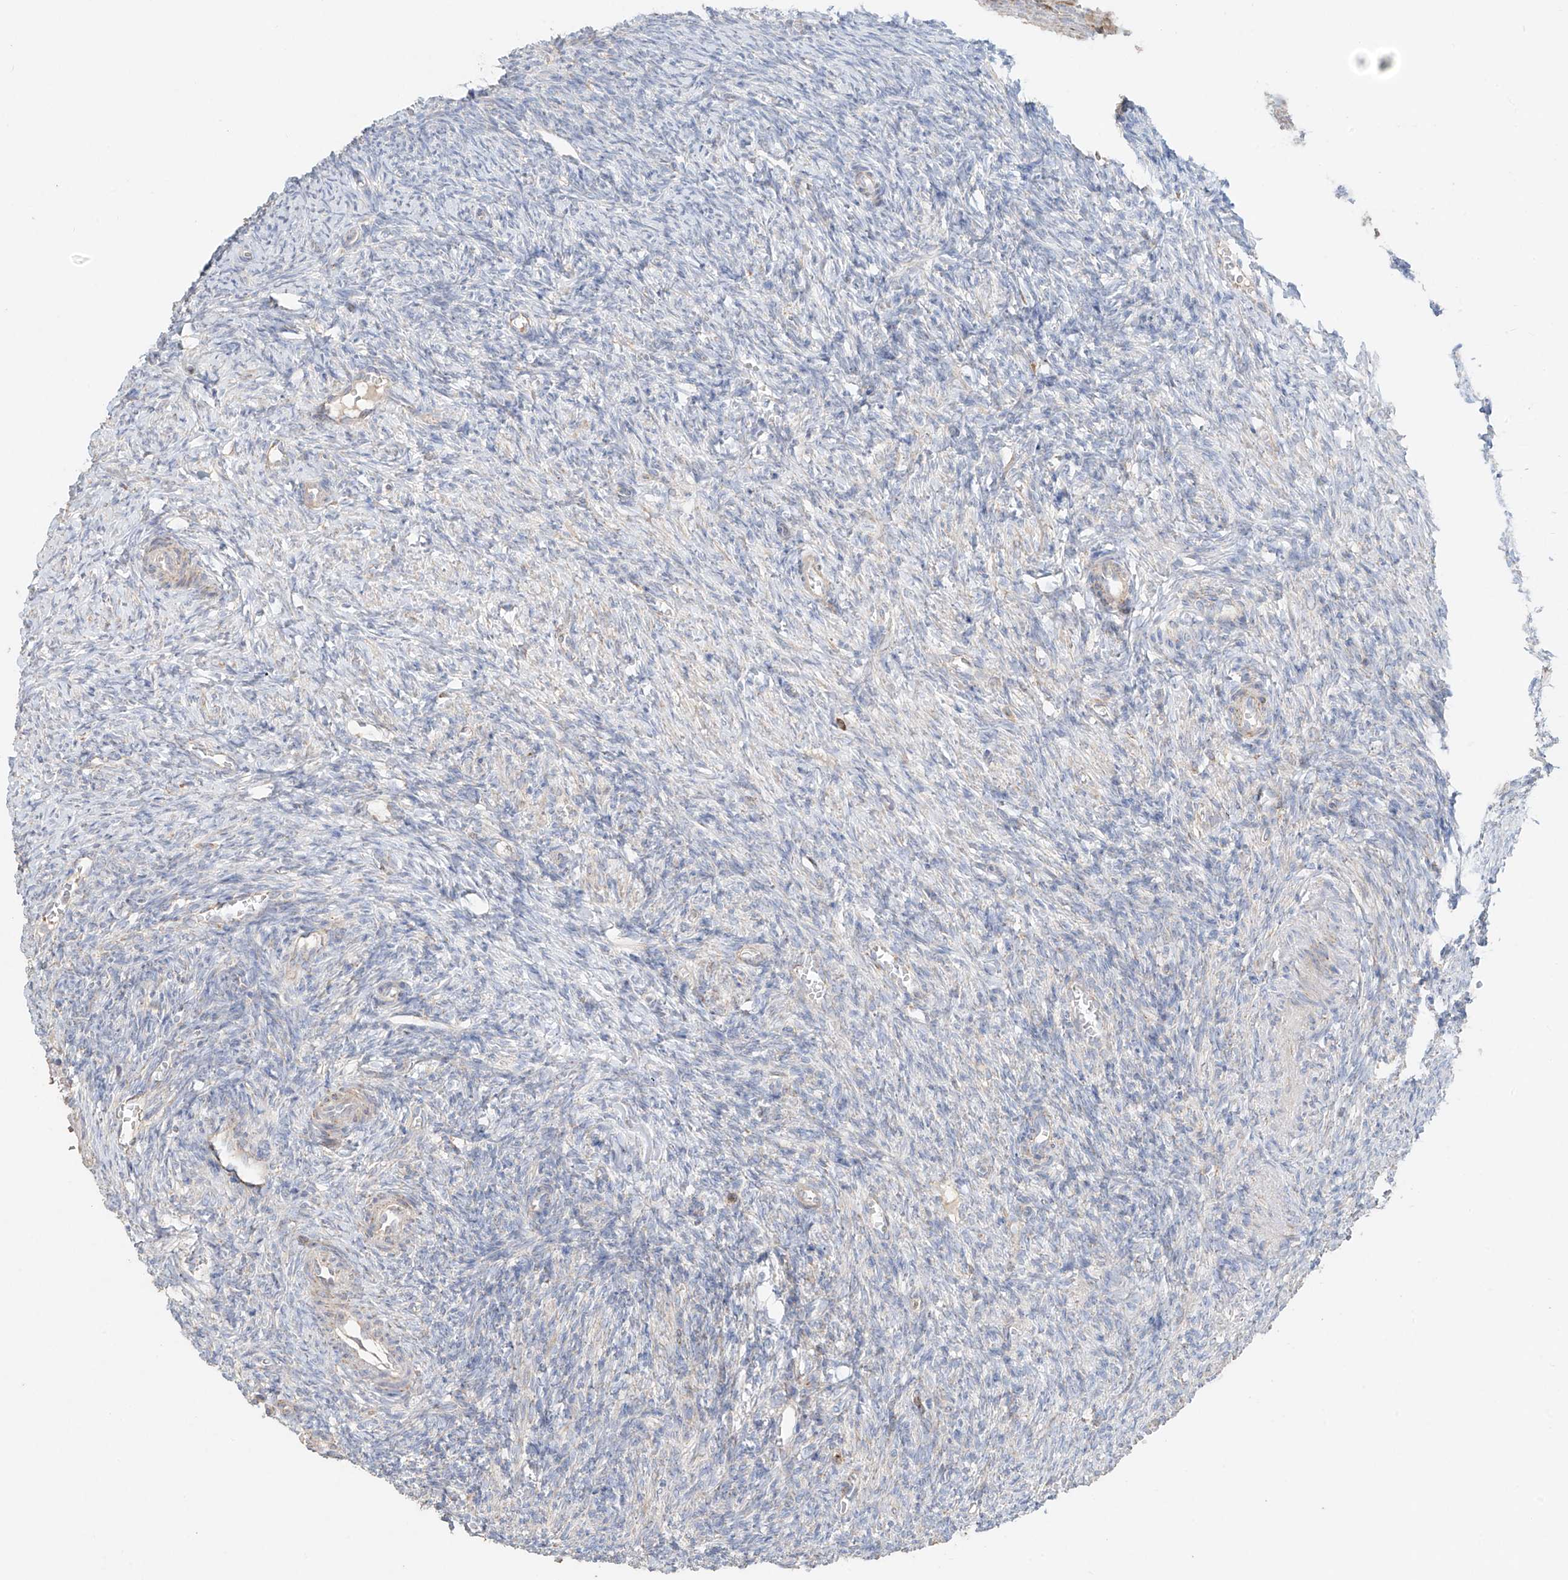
{"staining": {"intensity": "negative", "quantity": "none", "location": "none"}, "tissue": "ovary", "cell_type": "Ovarian stroma cells", "image_type": "normal", "snomed": [{"axis": "morphology", "description": "Normal tissue, NOS"}, {"axis": "topography", "description": "Ovary"}], "caption": "Ovary was stained to show a protein in brown. There is no significant staining in ovarian stroma cells. Brightfield microscopy of immunohistochemistry (IHC) stained with DAB (3,3'-diaminobenzidine) (brown) and hematoxylin (blue), captured at high magnification.", "gene": "COLGALT2", "patient": {"sex": "female", "age": 27}}